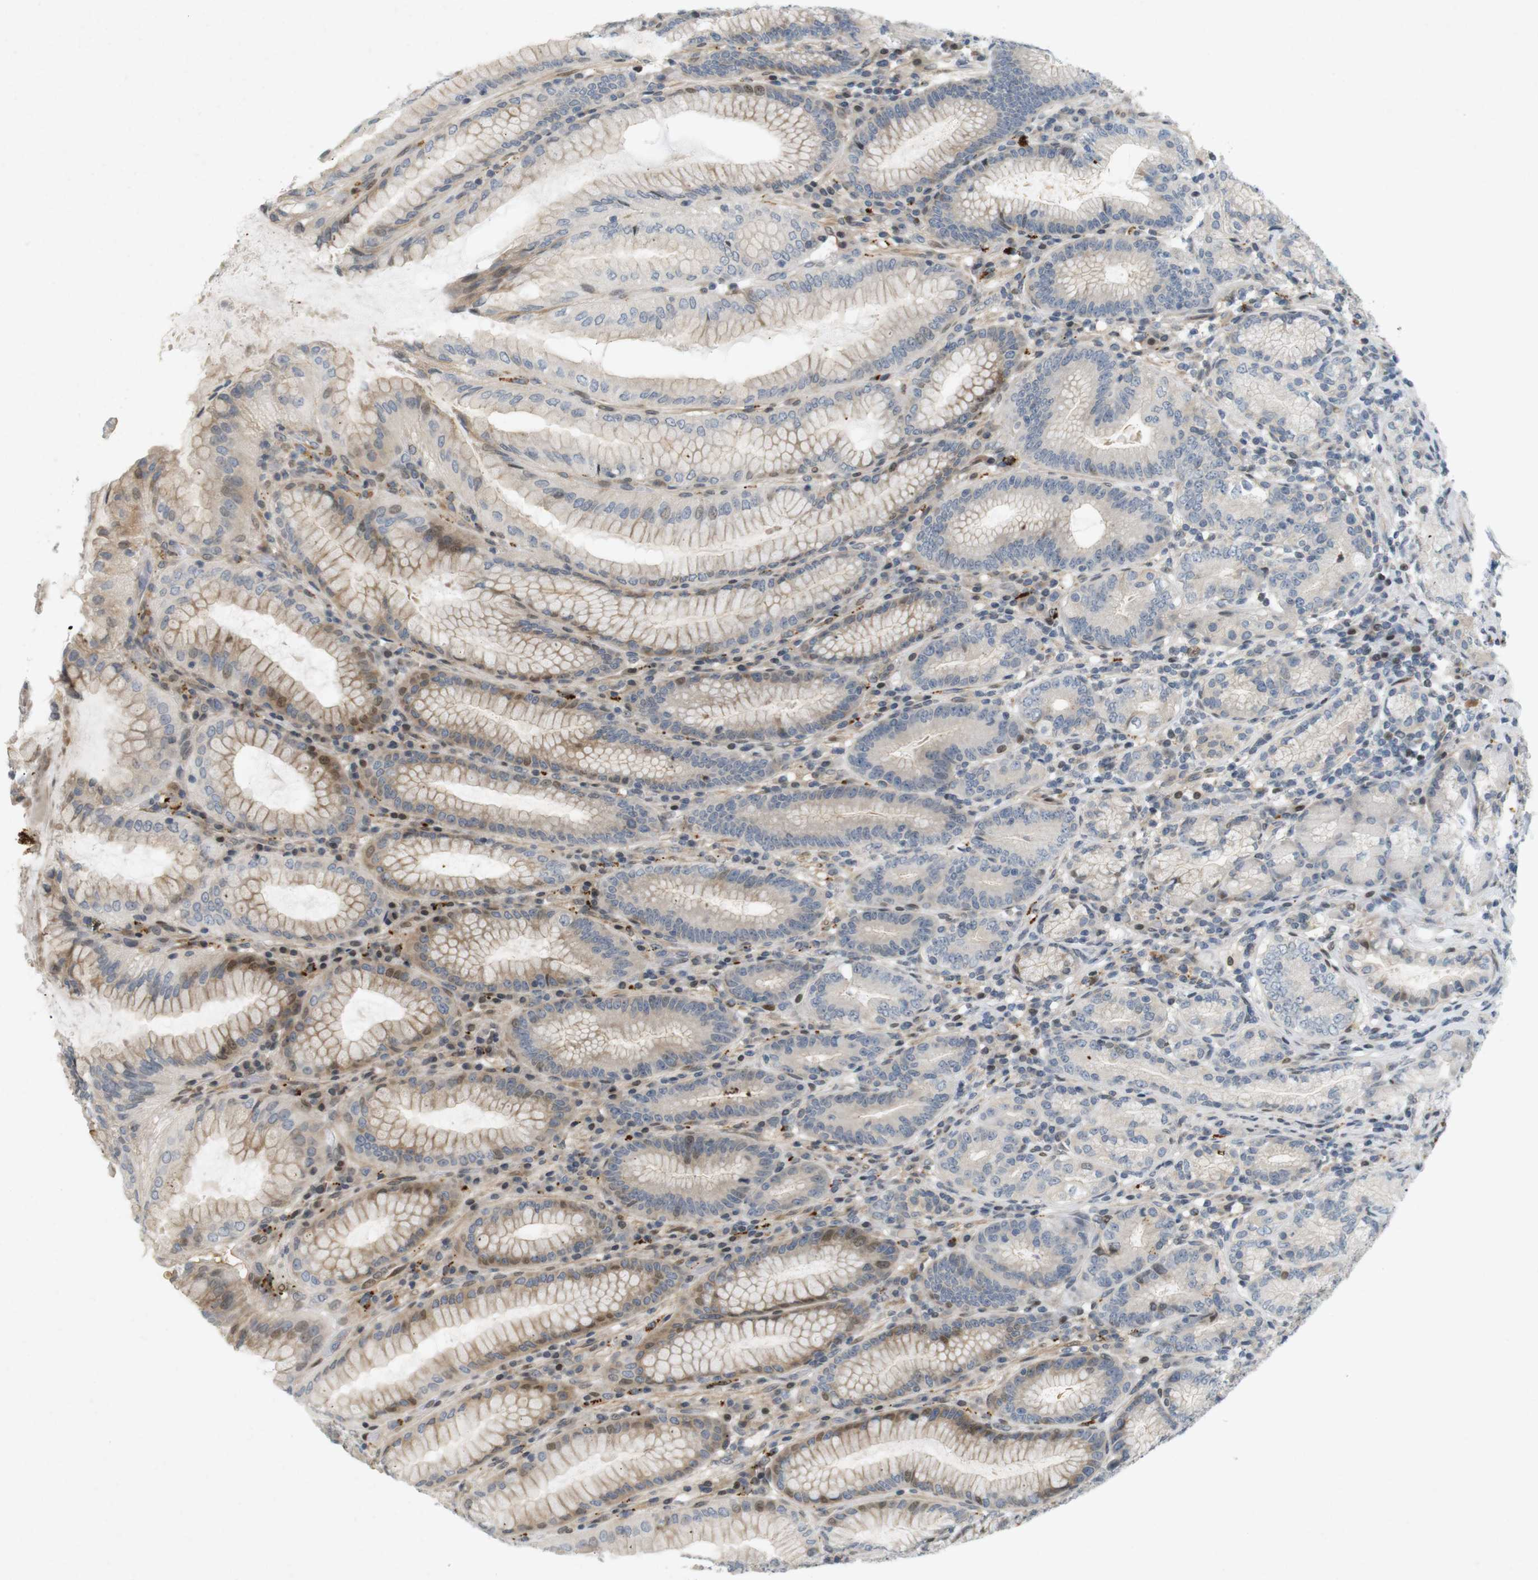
{"staining": {"intensity": "moderate", "quantity": "<25%", "location": "cytoplasmic/membranous,nuclear"}, "tissue": "stomach", "cell_type": "Glandular cells", "image_type": "normal", "snomed": [{"axis": "morphology", "description": "Normal tissue, NOS"}, {"axis": "topography", "description": "Stomach, lower"}], "caption": "Immunohistochemical staining of normal human stomach reveals <25% levels of moderate cytoplasmic/membranous,nuclear protein positivity in about <25% of glandular cells. (DAB (3,3'-diaminobenzidine) IHC with brightfield microscopy, high magnification).", "gene": "PPP1R14A", "patient": {"sex": "female", "age": 76}}